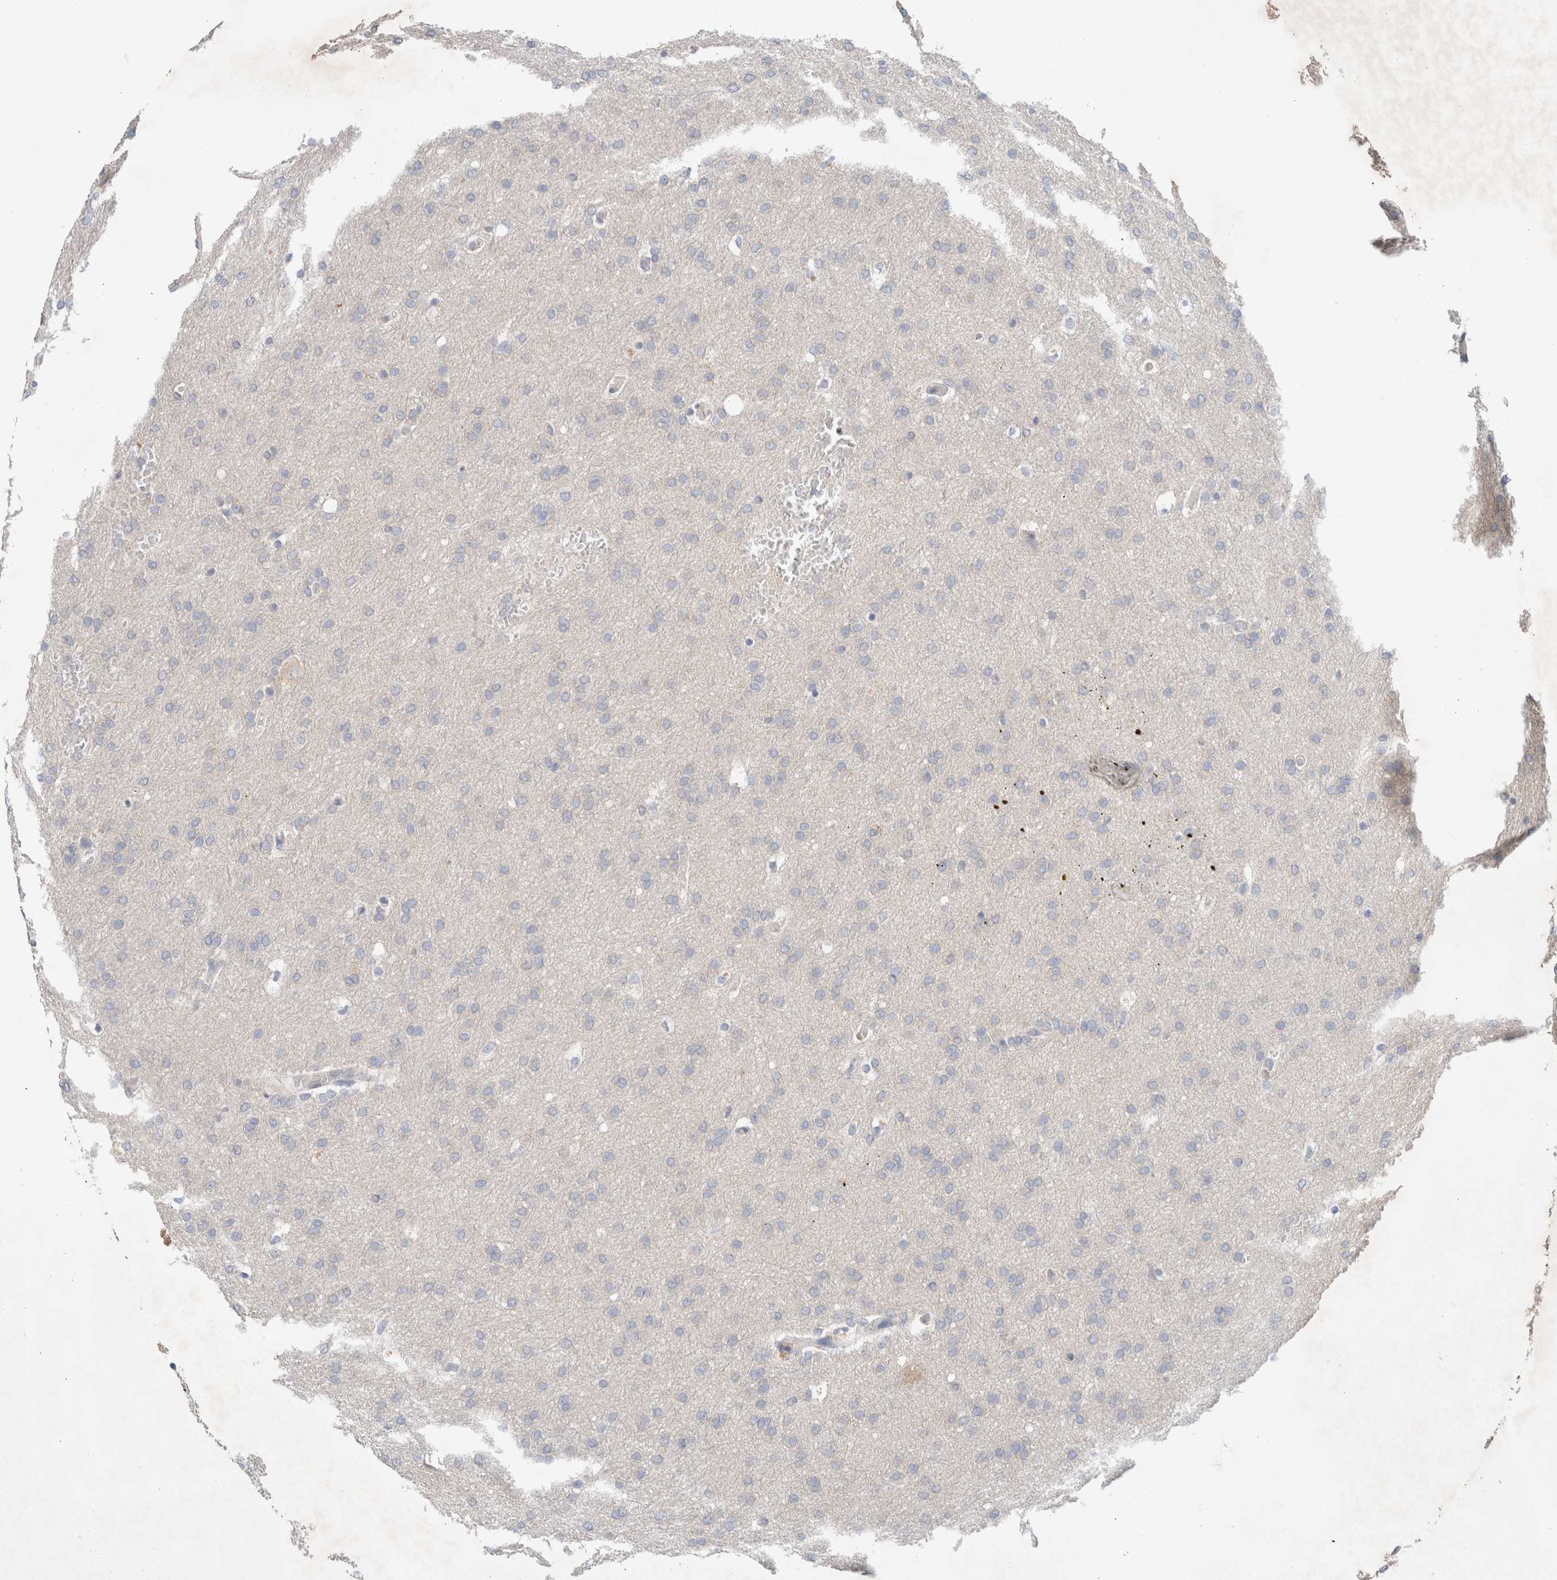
{"staining": {"intensity": "negative", "quantity": "none", "location": "none"}, "tissue": "glioma", "cell_type": "Tumor cells", "image_type": "cancer", "snomed": [{"axis": "morphology", "description": "Glioma, malignant, Low grade"}, {"axis": "topography", "description": "Brain"}], "caption": "Protein analysis of malignant glioma (low-grade) displays no significant positivity in tumor cells.", "gene": "MPP2", "patient": {"sex": "female", "age": 37}}